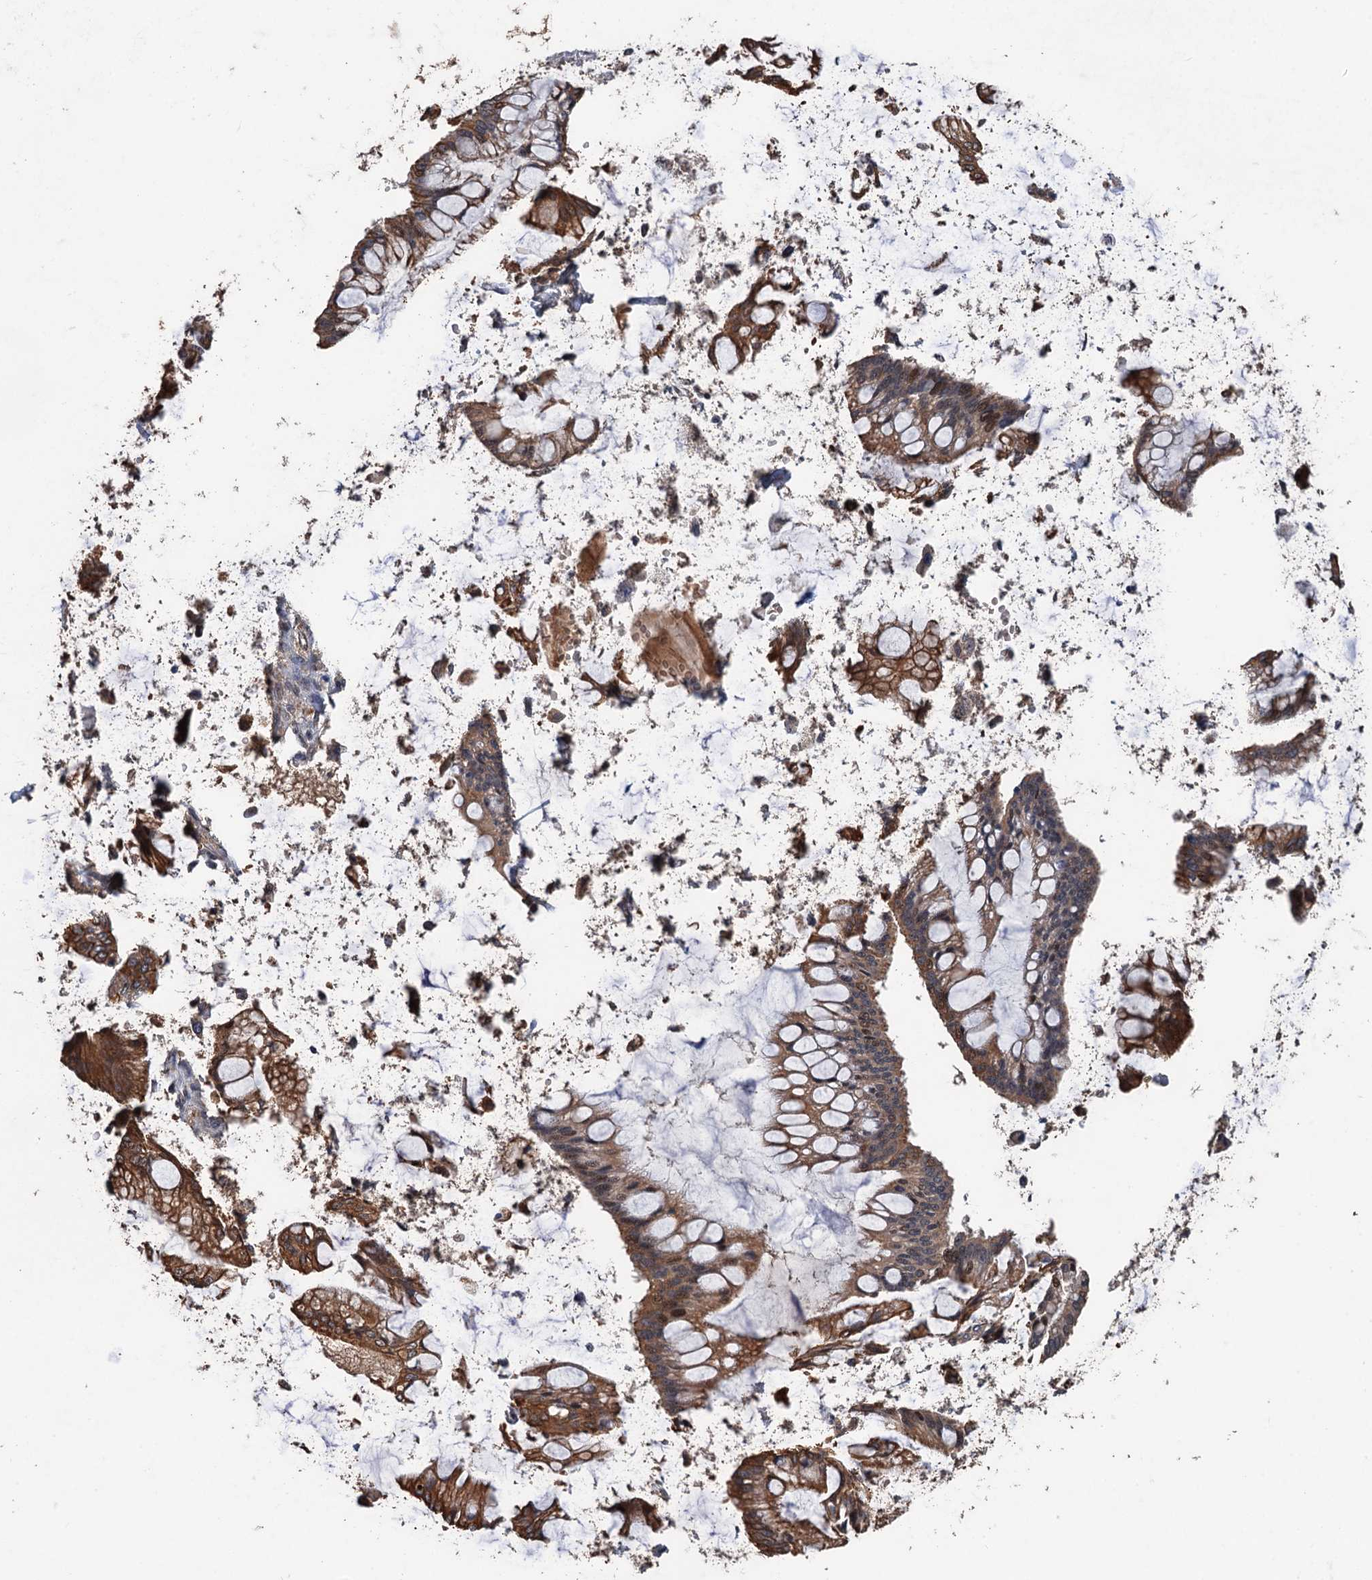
{"staining": {"intensity": "moderate", "quantity": ">75%", "location": "cytoplasmic/membranous,nuclear"}, "tissue": "ovarian cancer", "cell_type": "Tumor cells", "image_type": "cancer", "snomed": [{"axis": "morphology", "description": "Cystadenocarcinoma, mucinous, NOS"}, {"axis": "topography", "description": "Ovary"}], "caption": "Immunohistochemical staining of mucinous cystadenocarcinoma (ovarian) reveals medium levels of moderate cytoplasmic/membranous and nuclear protein staining in approximately >75% of tumor cells.", "gene": "ZNF438", "patient": {"sex": "female", "age": 73}}